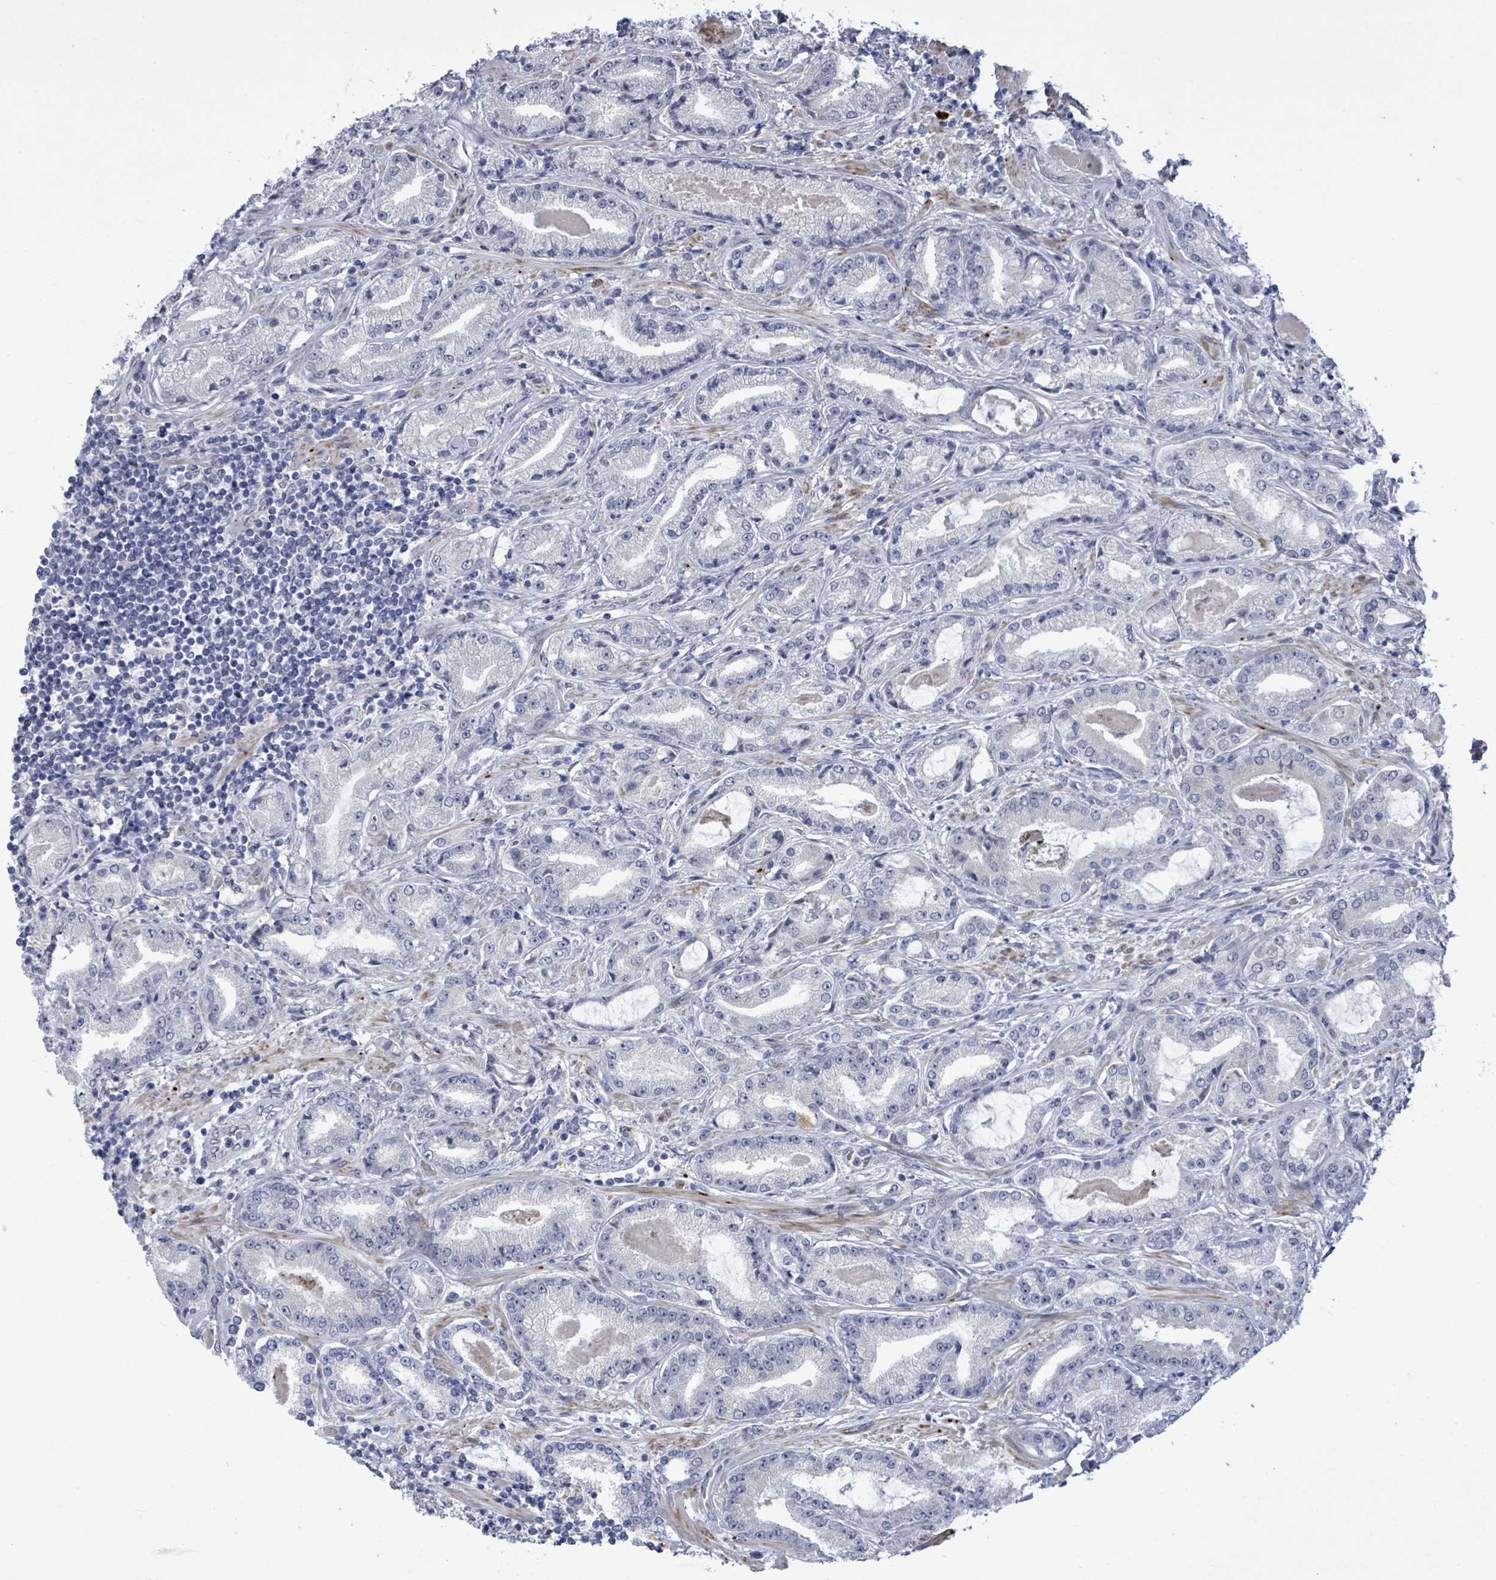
{"staining": {"intensity": "negative", "quantity": "none", "location": "none"}, "tissue": "prostate cancer", "cell_type": "Tumor cells", "image_type": "cancer", "snomed": [{"axis": "morphology", "description": "Adenocarcinoma, High grade"}, {"axis": "topography", "description": "Prostate"}], "caption": "This is an IHC photomicrograph of prostate cancer. There is no expression in tumor cells.", "gene": "CT45A5", "patient": {"sex": "male", "age": 68}}